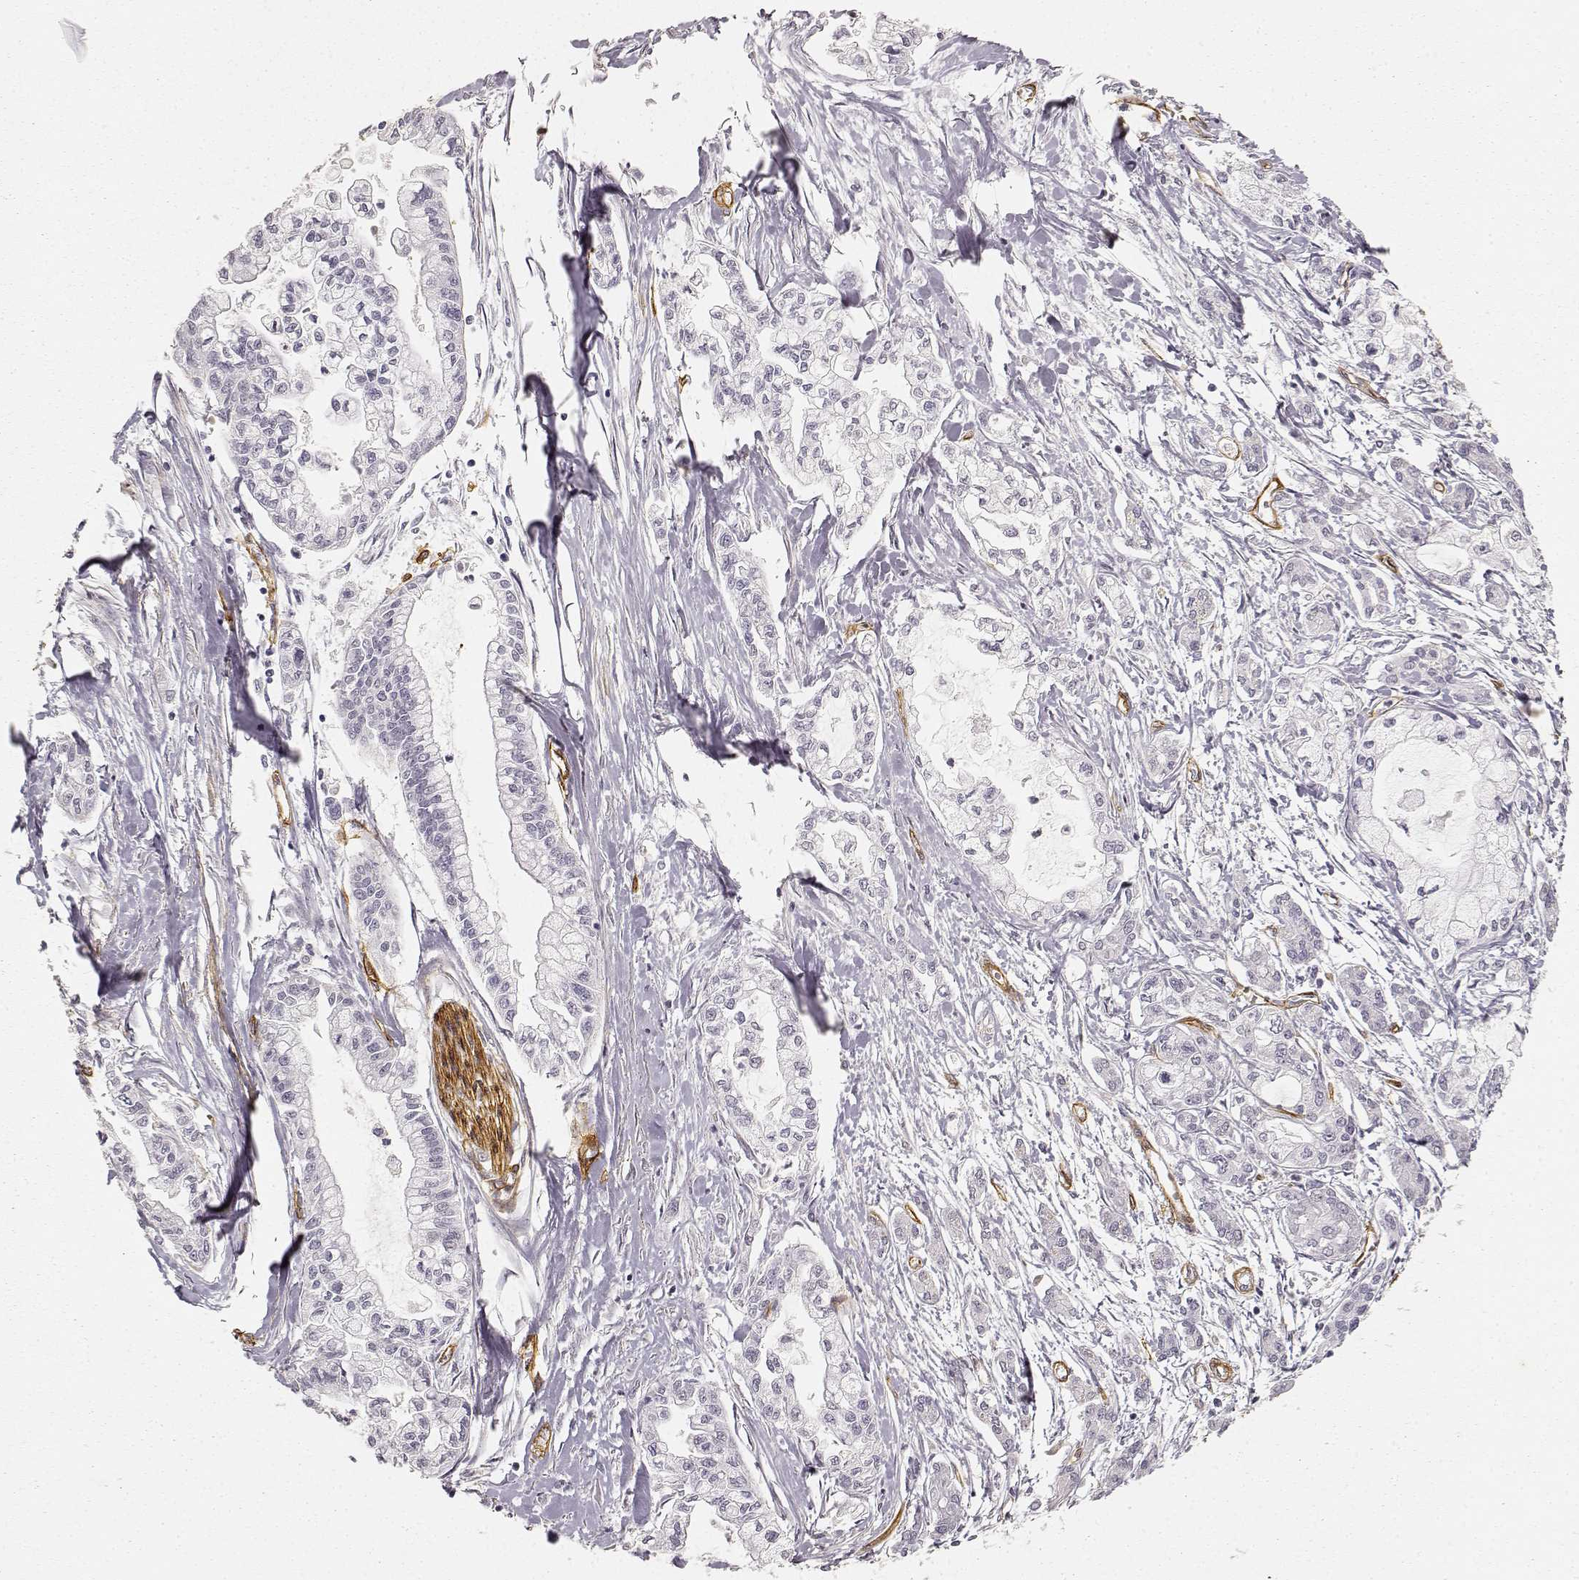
{"staining": {"intensity": "negative", "quantity": "none", "location": "none"}, "tissue": "pancreatic cancer", "cell_type": "Tumor cells", "image_type": "cancer", "snomed": [{"axis": "morphology", "description": "Adenocarcinoma, NOS"}, {"axis": "topography", "description": "Pancreas"}], "caption": "High magnification brightfield microscopy of pancreatic cancer stained with DAB (3,3'-diaminobenzidine) (brown) and counterstained with hematoxylin (blue): tumor cells show no significant expression. (DAB immunohistochemistry (IHC) with hematoxylin counter stain).", "gene": "LAMA4", "patient": {"sex": "male", "age": 54}}